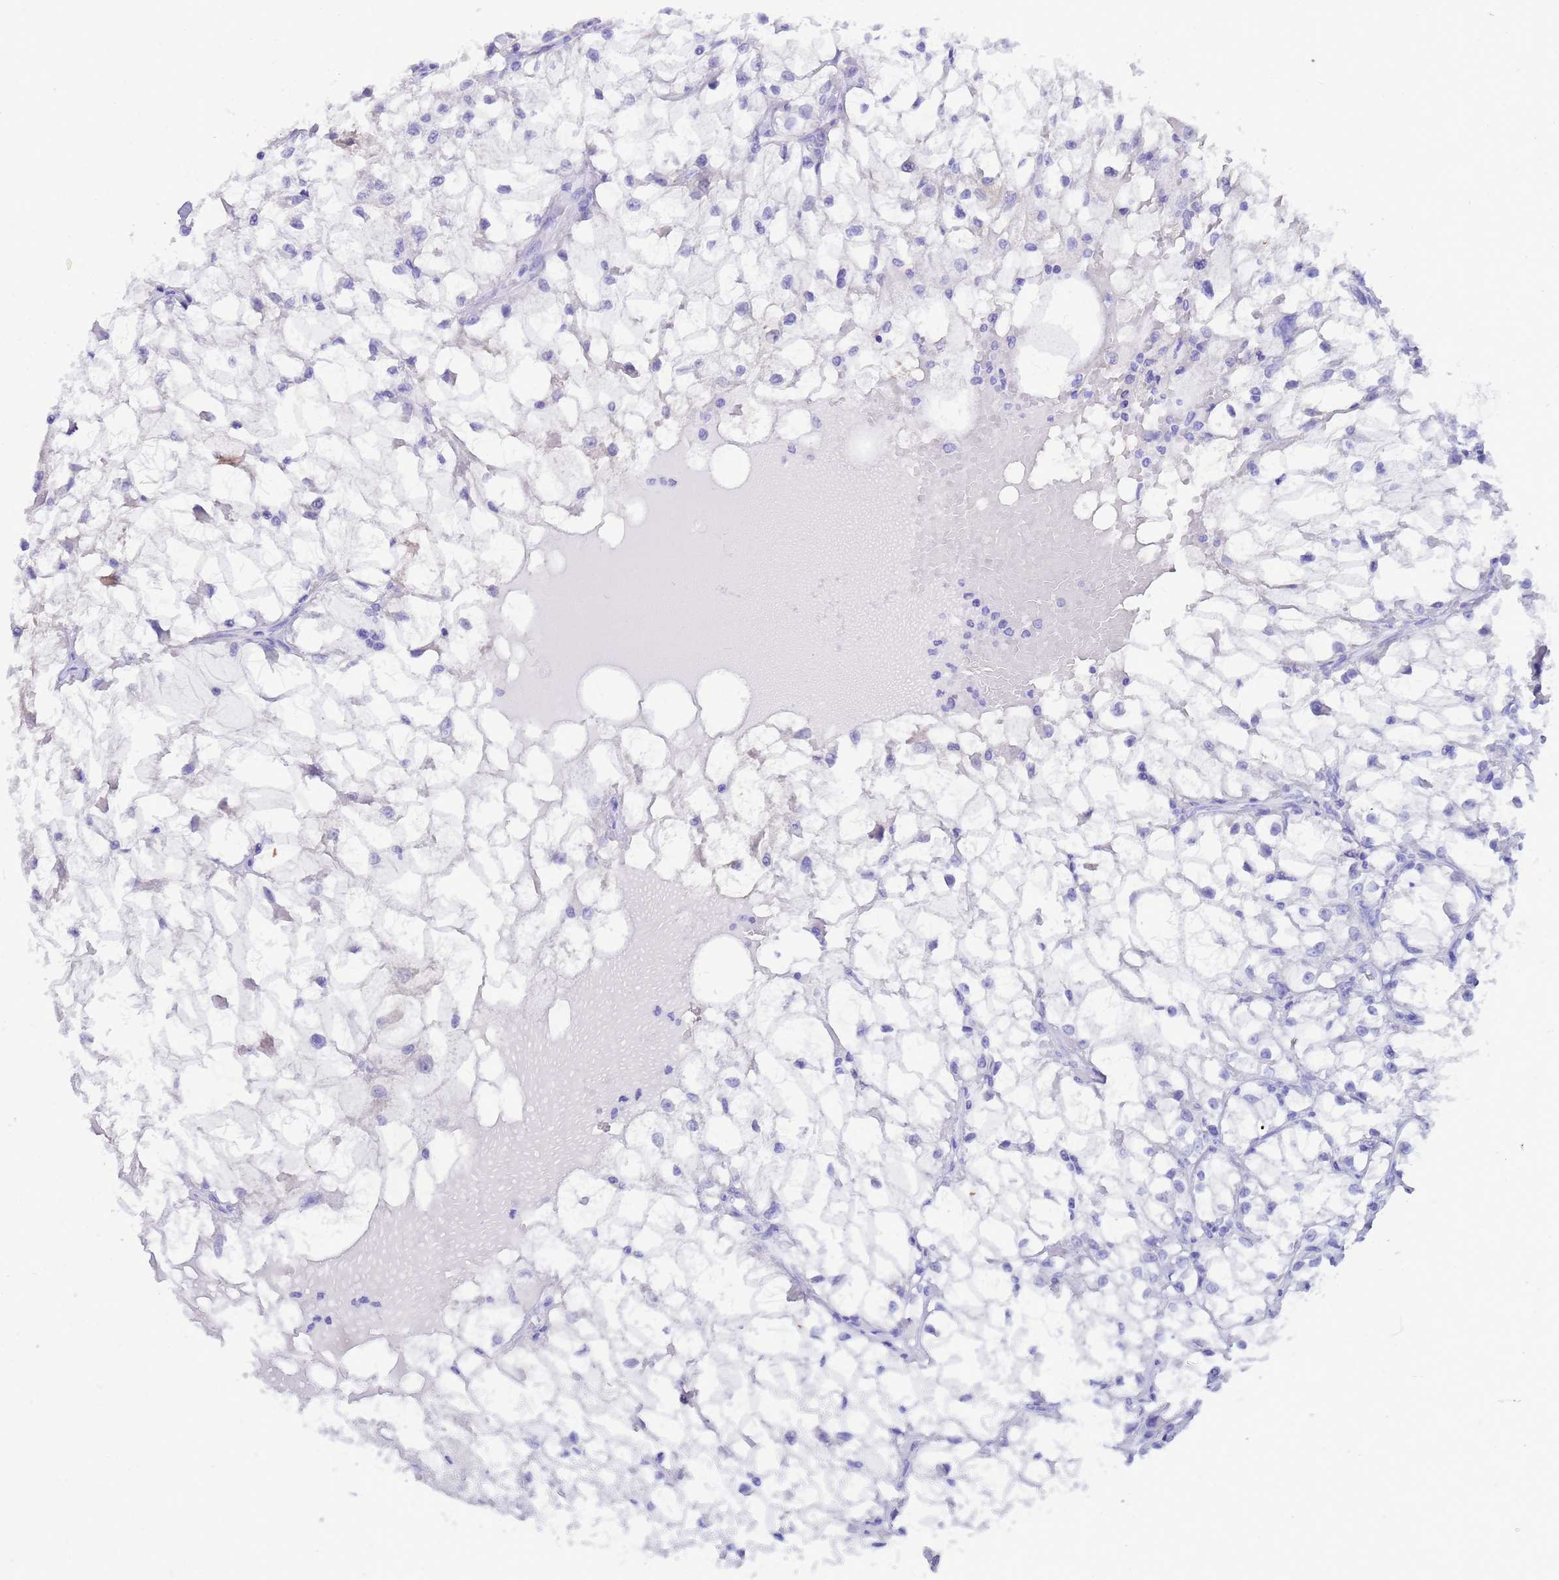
{"staining": {"intensity": "negative", "quantity": "none", "location": "none"}, "tissue": "renal cancer", "cell_type": "Tumor cells", "image_type": "cancer", "snomed": [{"axis": "morphology", "description": "Adenocarcinoma, NOS"}, {"axis": "topography", "description": "Kidney"}], "caption": "A high-resolution photomicrograph shows immunohistochemistry (IHC) staining of adenocarcinoma (renal), which demonstrates no significant staining in tumor cells.", "gene": "AKR1C2", "patient": {"sex": "female", "age": 69}}